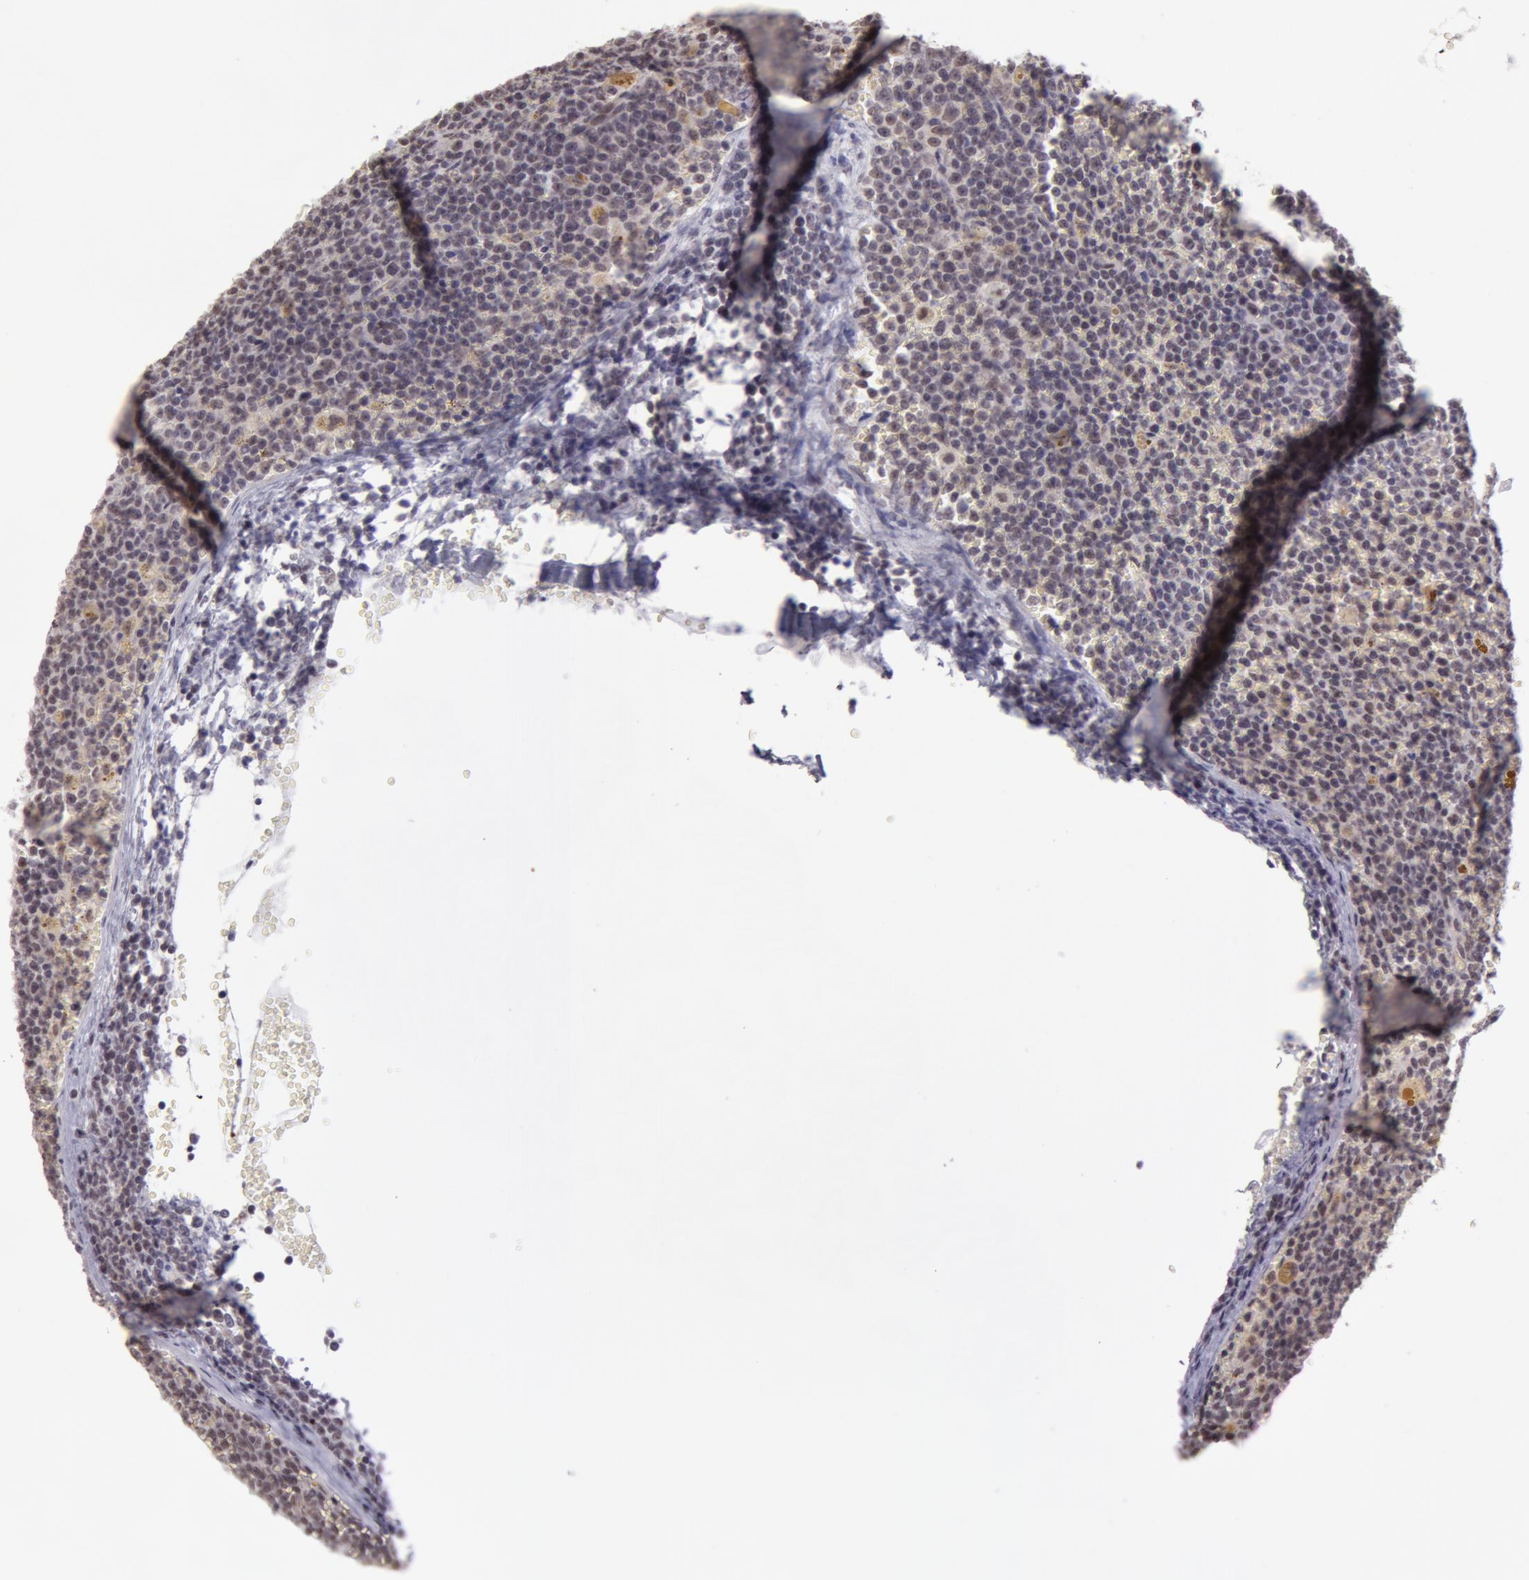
{"staining": {"intensity": "weak", "quantity": "25%-75%", "location": "cytoplasmic/membranous,nuclear"}, "tissue": "lymphoma", "cell_type": "Tumor cells", "image_type": "cancer", "snomed": [{"axis": "morphology", "description": "Malignant lymphoma, non-Hodgkin's type, Low grade"}, {"axis": "topography", "description": "Lymph node"}], "caption": "A high-resolution photomicrograph shows immunohistochemistry (IHC) staining of low-grade malignant lymphoma, non-Hodgkin's type, which reveals weak cytoplasmic/membranous and nuclear staining in approximately 25%-75% of tumor cells.", "gene": "VRTN", "patient": {"sex": "male", "age": 50}}